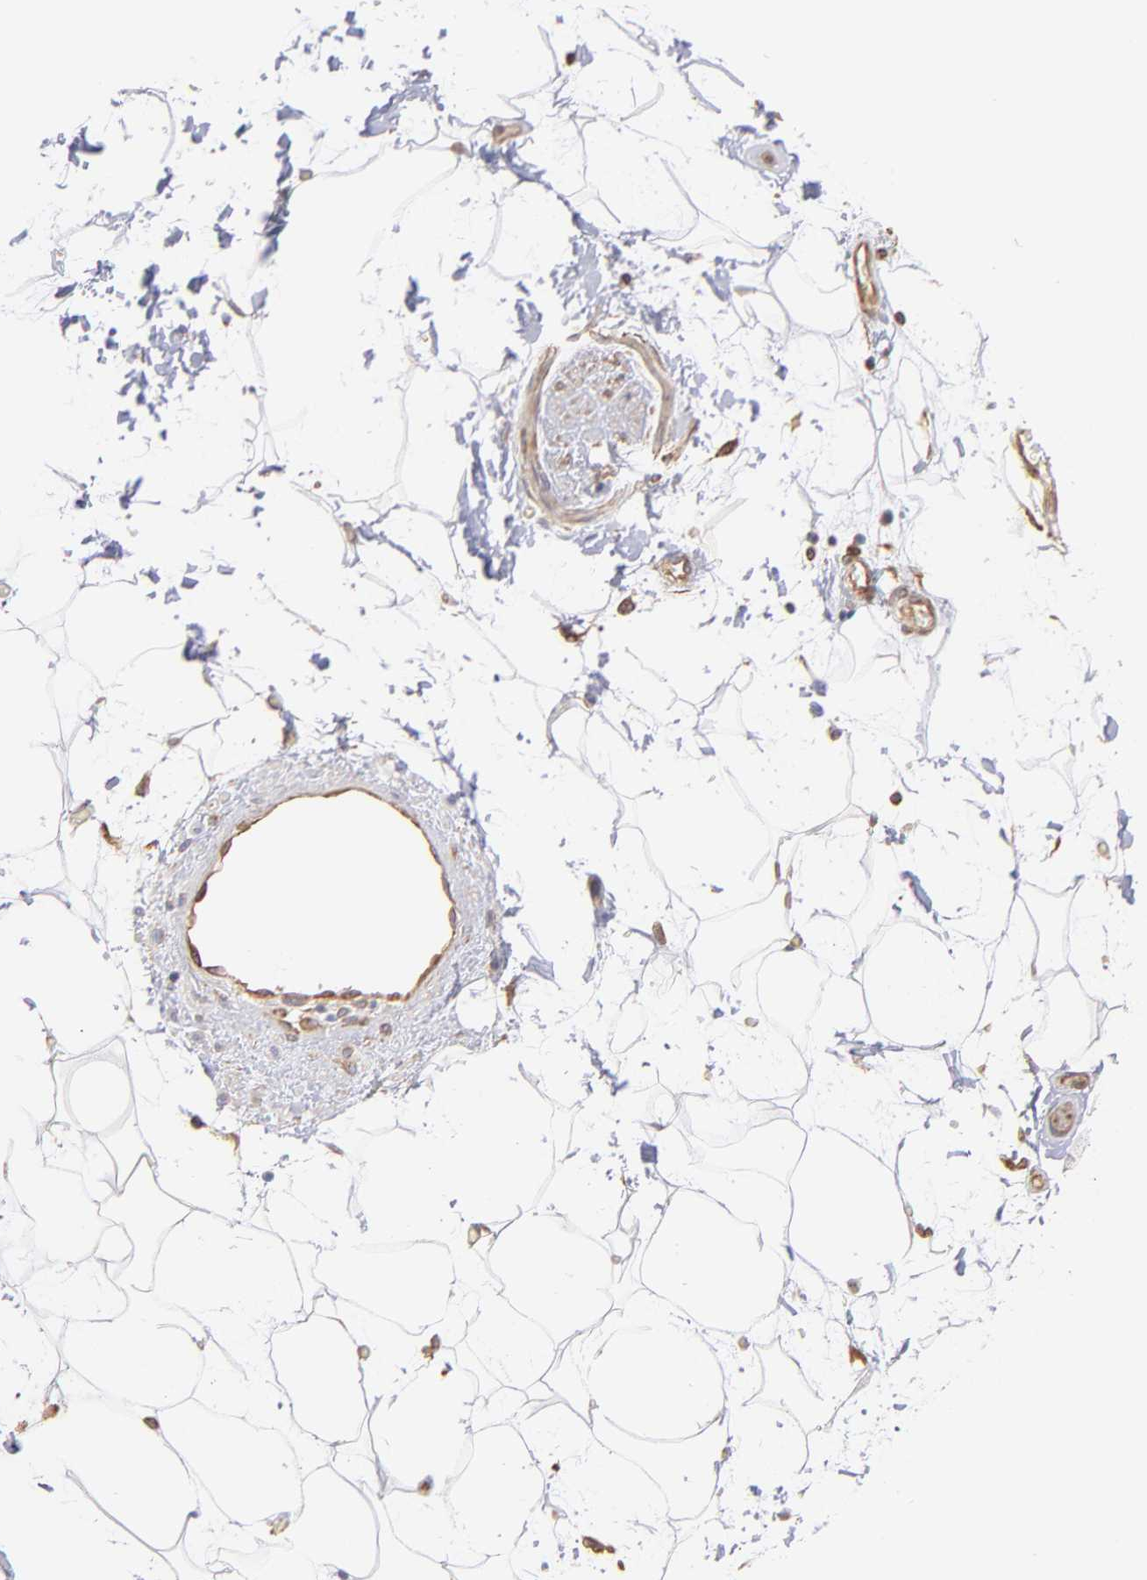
{"staining": {"intensity": "weak", "quantity": ">75%", "location": "cytoplasmic/membranous"}, "tissue": "adipose tissue", "cell_type": "Adipocytes", "image_type": "normal", "snomed": [{"axis": "morphology", "description": "Normal tissue, NOS"}, {"axis": "topography", "description": "Soft tissue"}], "caption": "Normal adipose tissue was stained to show a protein in brown. There is low levels of weak cytoplasmic/membranous staining in about >75% of adipocytes. (Stains: DAB (3,3'-diaminobenzidine) in brown, nuclei in blue, Microscopy: brightfield microscopy at high magnification).", "gene": "PLEC", "patient": {"sex": "male", "age": 72}}